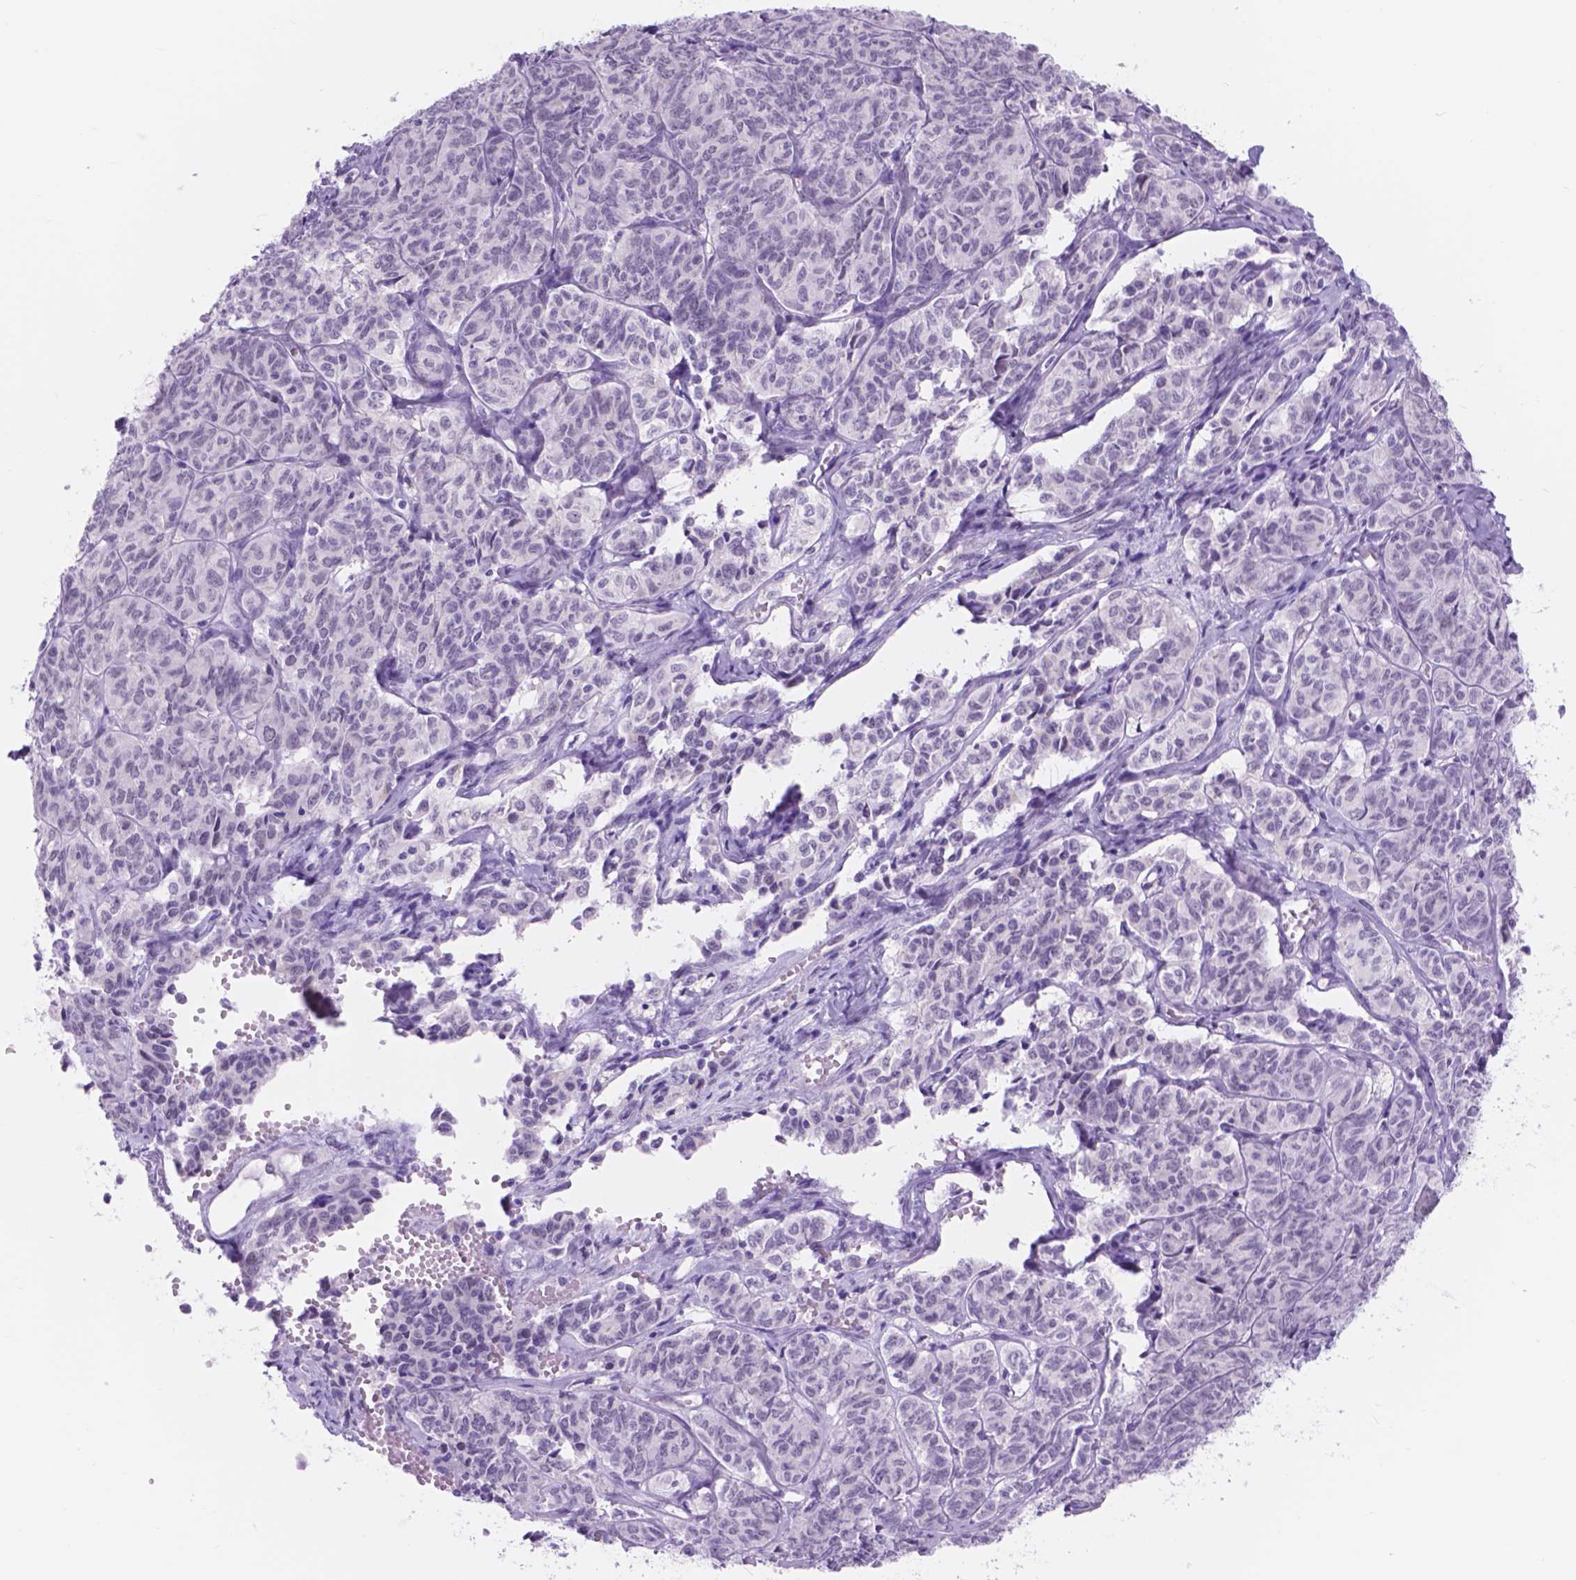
{"staining": {"intensity": "negative", "quantity": "none", "location": "none"}, "tissue": "ovarian cancer", "cell_type": "Tumor cells", "image_type": "cancer", "snomed": [{"axis": "morphology", "description": "Carcinoma, endometroid"}, {"axis": "topography", "description": "Ovary"}], "caption": "DAB (3,3'-diaminobenzidine) immunohistochemical staining of endometroid carcinoma (ovarian) reveals no significant positivity in tumor cells.", "gene": "DCC", "patient": {"sex": "female", "age": 80}}